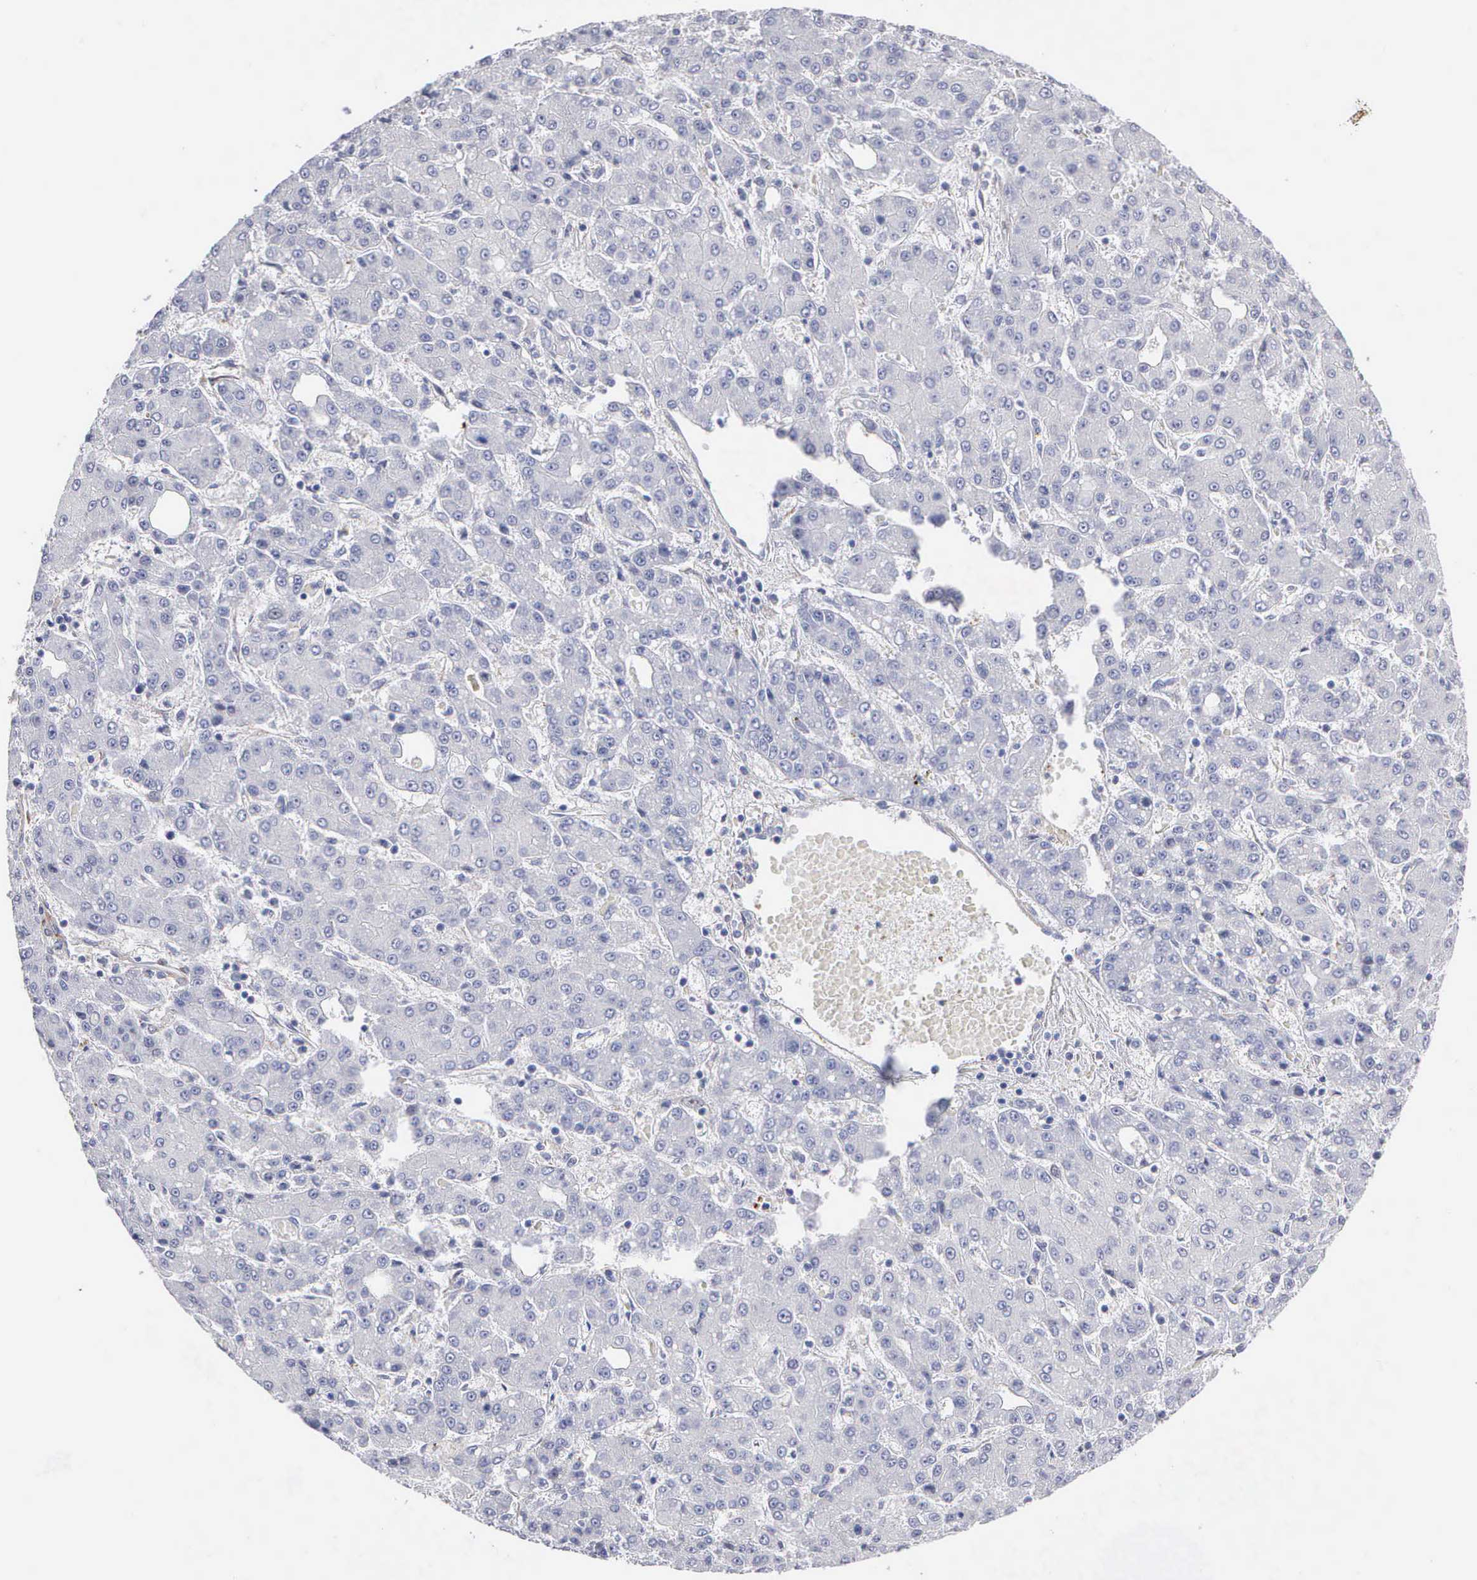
{"staining": {"intensity": "negative", "quantity": "none", "location": "none"}, "tissue": "liver cancer", "cell_type": "Tumor cells", "image_type": "cancer", "snomed": [{"axis": "morphology", "description": "Carcinoma, Hepatocellular, NOS"}, {"axis": "topography", "description": "Liver"}], "caption": "The IHC image has no significant staining in tumor cells of liver hepatocellular carcinoma tissue. (DAB immunohistochemistry (IHC) with hematoxylin counter stain).", "gene": "ELFN2", "patient": {"sex": "male", "age": 69}}